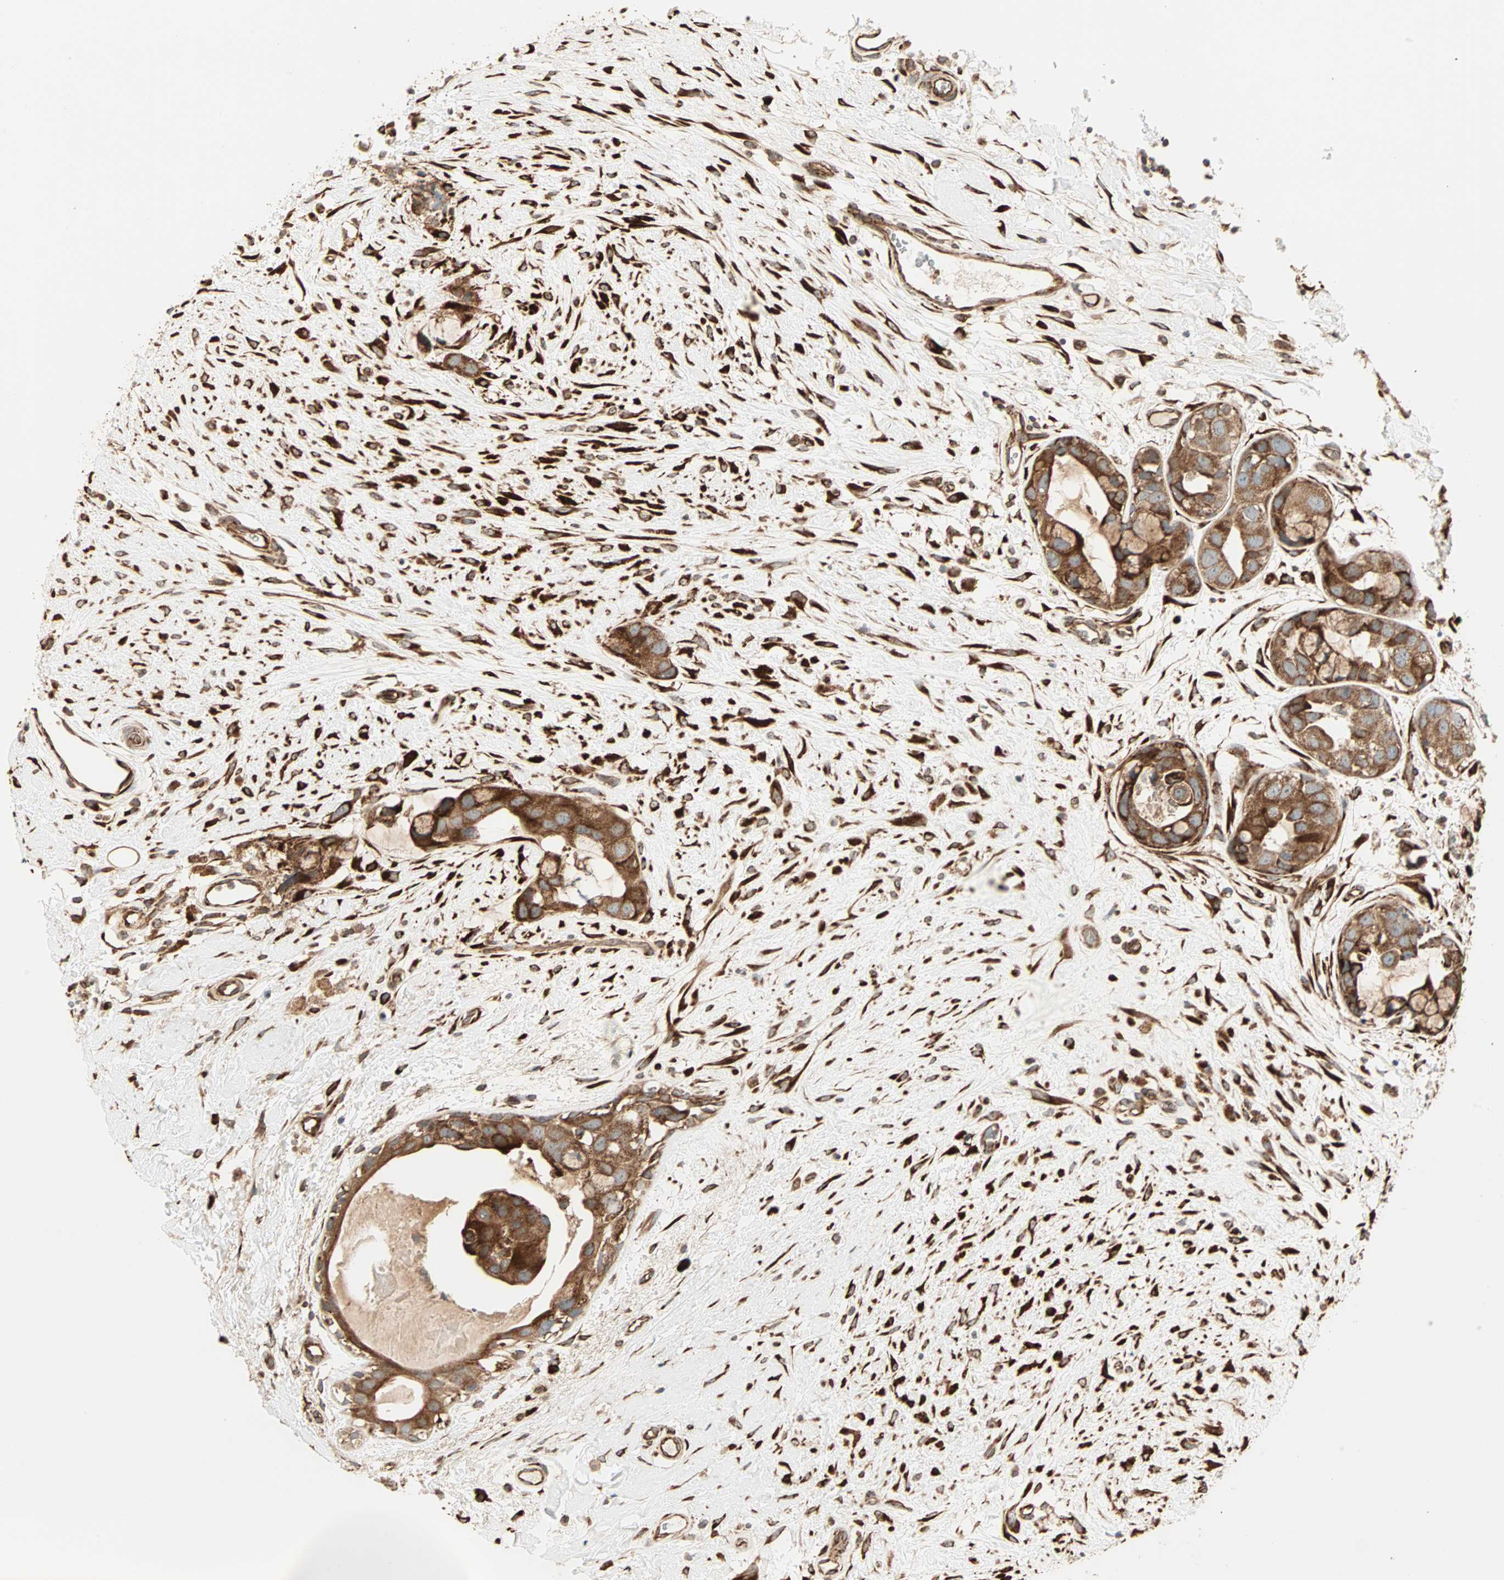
{"staining": {"intensity": "strong", "quantity": ">75%", "location": "cytoplasmic/membranous"}, "tissue": "breast cancer", "cell_type": "Tumor cells", "image_type": "cancer", "snomed": [{"axis": "morphology", "description": "Duct carcinoma"}, {"axis": "topography", "description": "Breast"}], "caption": "Protein staining of breast cancer (invasive ductal carcinoma) tissue demonstrates strong cytoplasmic/membranous staining in approximately >75% of tumor cells.", "gene": "P4HA1", "patient": {"sex": "female", "age": 40}}